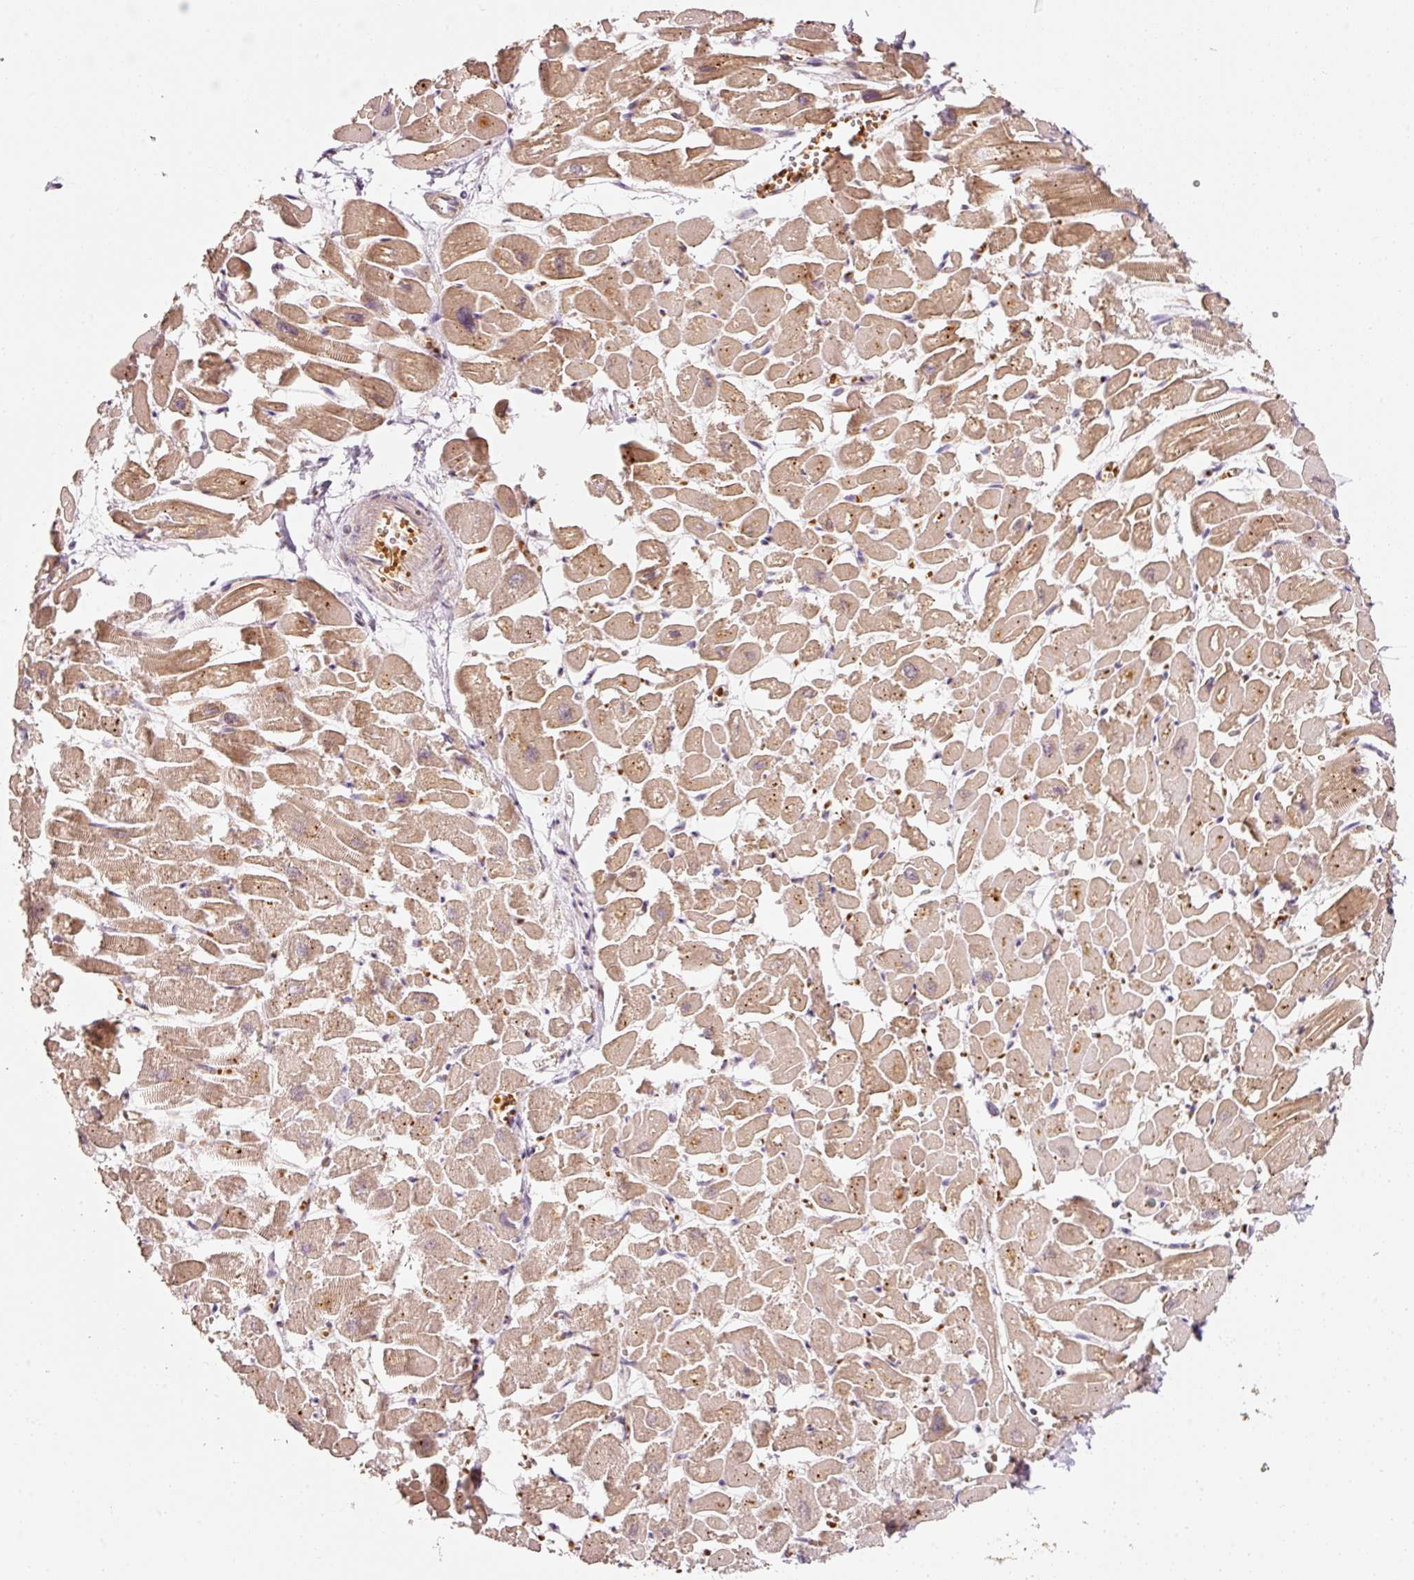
{"staining": {"intensity": "moderate", "quantity": ">75%", "location": "cytoplasmic/membranous"}, "tissue": "heart muscle", "cell_type": "Cardiomyocytes", "image_type": "normal", "snomed": [{"axis": "morphology", "description": "Normal tissue, NOS"}, {"axis": "topography", "description": "Heart"}], "caption": "An image of heart muscle stained for a protein shows moderate cytoplasmic/membranous brown staining in cardiomyocytes. Nuclei are stained in blue.", "gene": "ZNF460", "patient": {"sex": "male", "age": 54}}